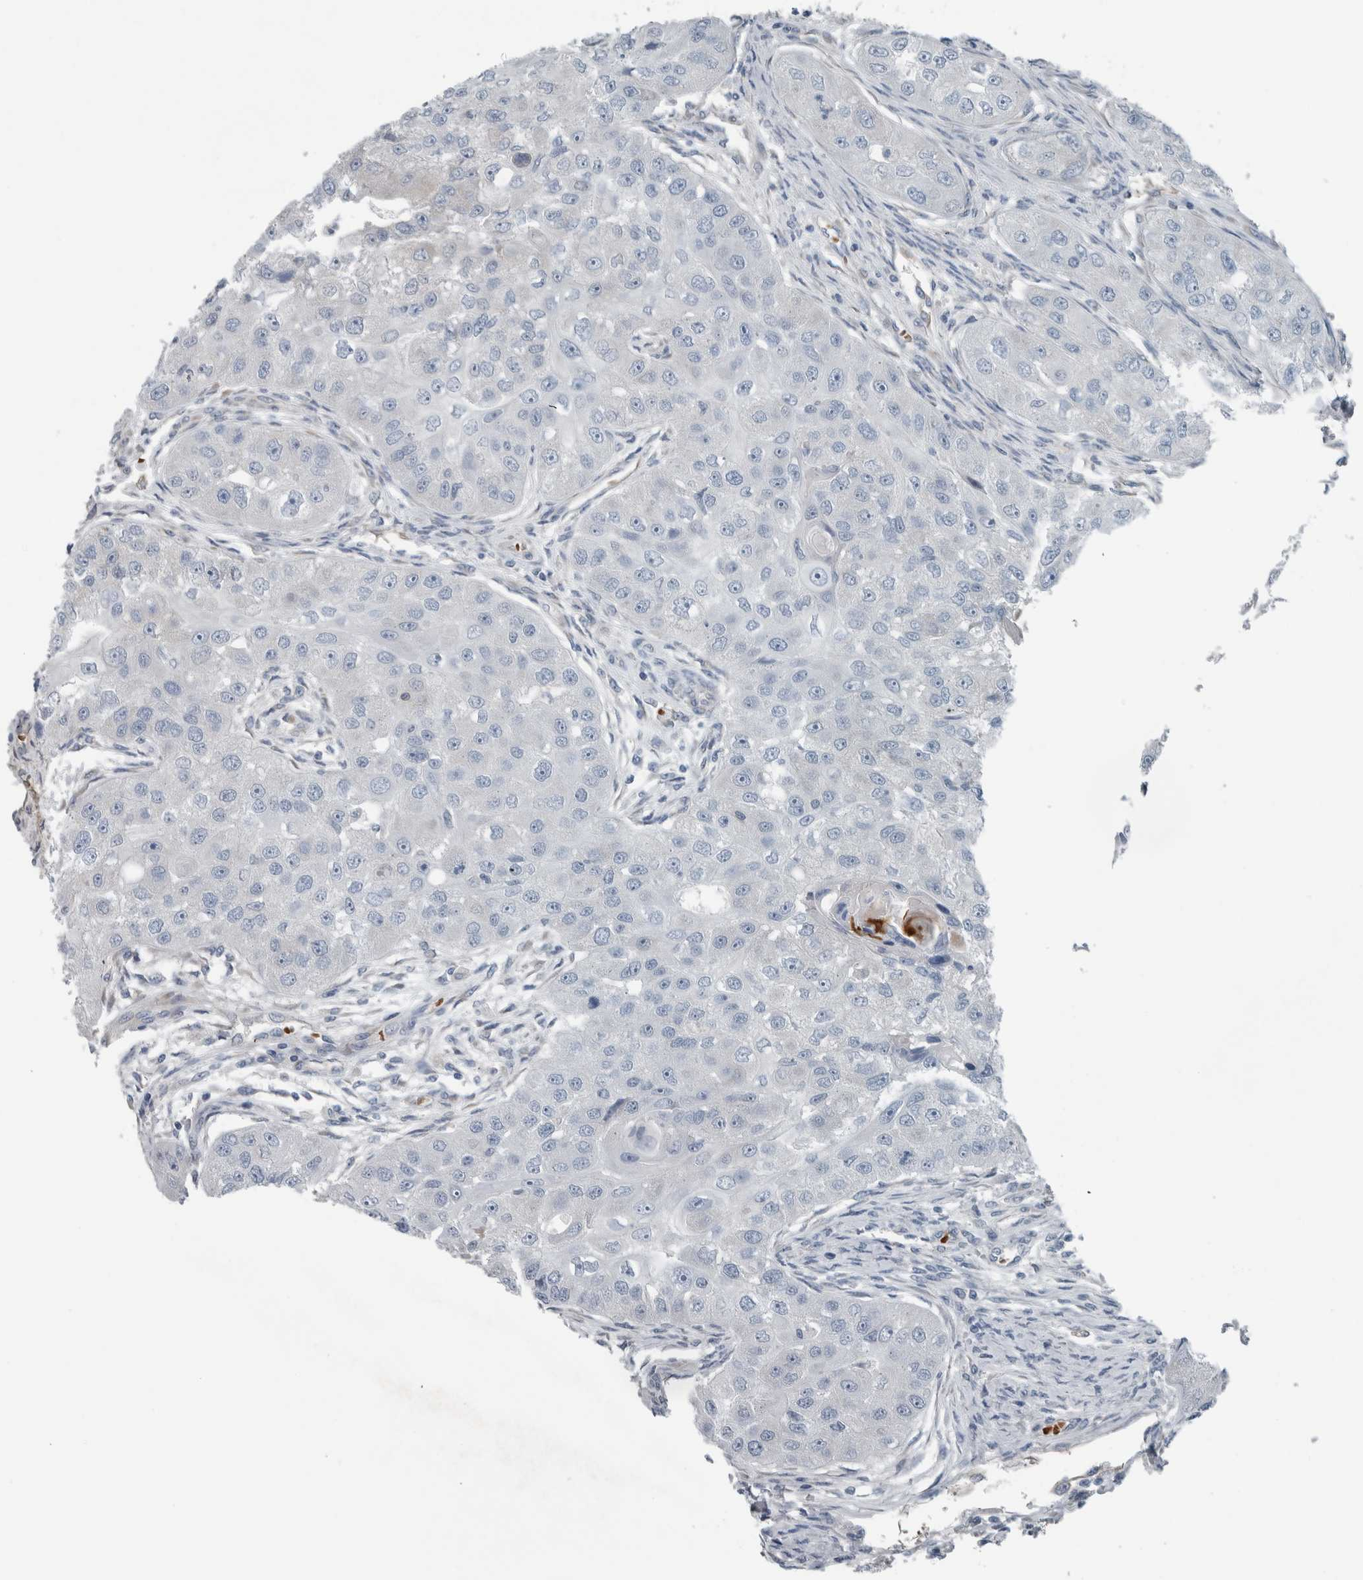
{"staining": {"intensity": "negative", "quantity": "none", "location": "none"}, "tissue": "head and neck cancer", "cell_type": "Tumor cells", "image_type": "cancer", "snomed": [{"axis": "morphology", "description": "Normal tissue, NOS"}, {"axis": "morphology", "description": "Squamous cell carcinoma, NOS"}, {"axis": "topography", "description": "Skeletal muscle"}, {"axis": "topography", "description": "Head-Neck"}], "caption": "IHC image of human head and neck squamous cell carcinoma stained for a protein (brown), which shows no staining in tumor cells.", "gene": "SH3GL2", "patient": {"sex": "male", "age": 51}}